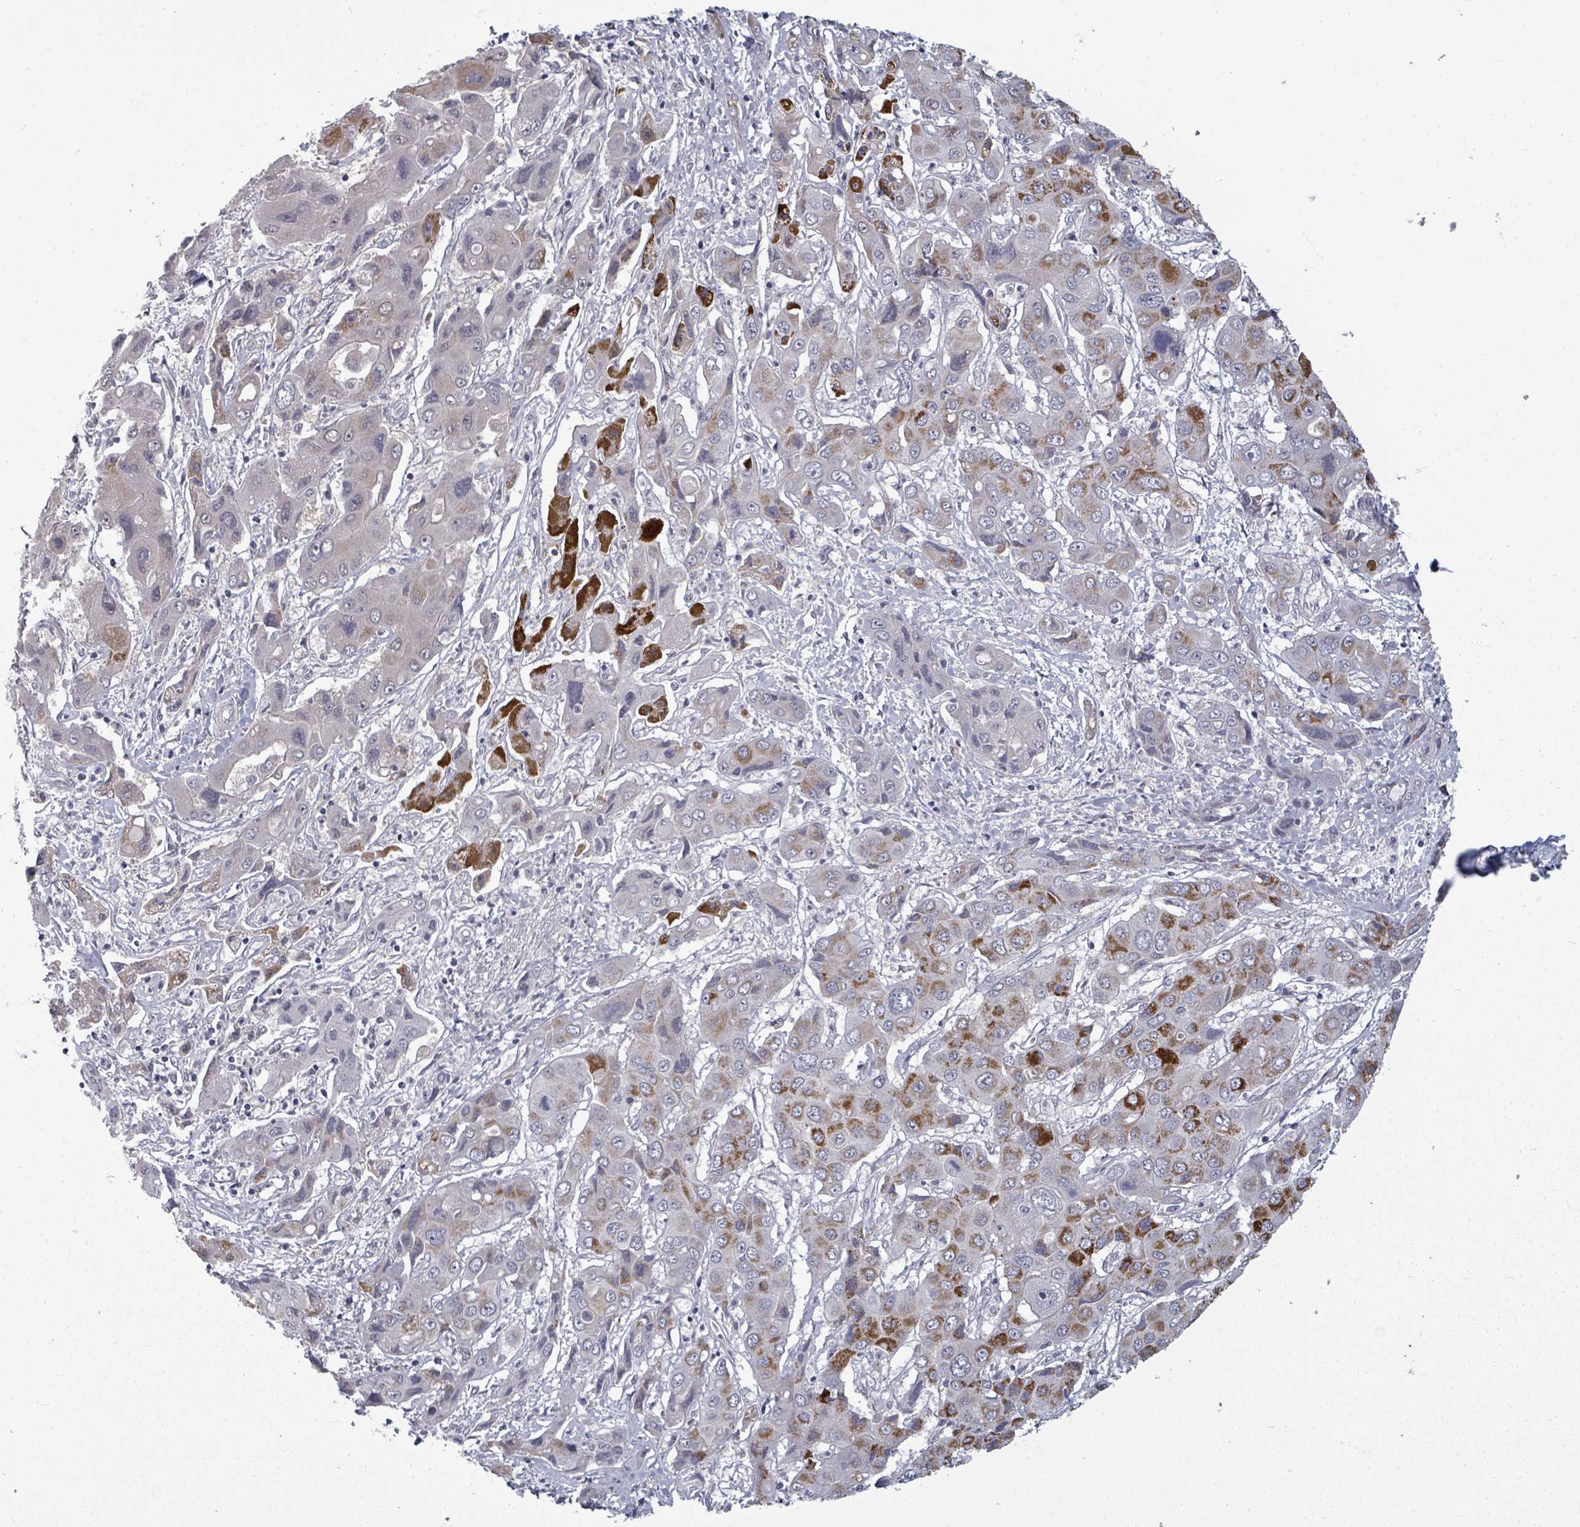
{"staining": {"intensity": "strong", "quantity": "25%-75%", "location": "cytoplasmic/membranous"}, "tissue": "liver cancer", "cell_type": "Tumor cells", "image_type": "cancer", "snomed": [{"axis": "morphology", "description": "Cholangiocarcinoma"}, {"axis": "topography", "description": "Liver"}], "caption": "Immunohistochemistry photomicrograph of human cholangiocarcinoma (liver) stained for a protein (brown), which demonstrates high levels of strong cytoplasmic/membranous expression in about 25%-75% of tumor cells.", "gene": "ASB12", "patient": {"sex": "male", "age": 67}}